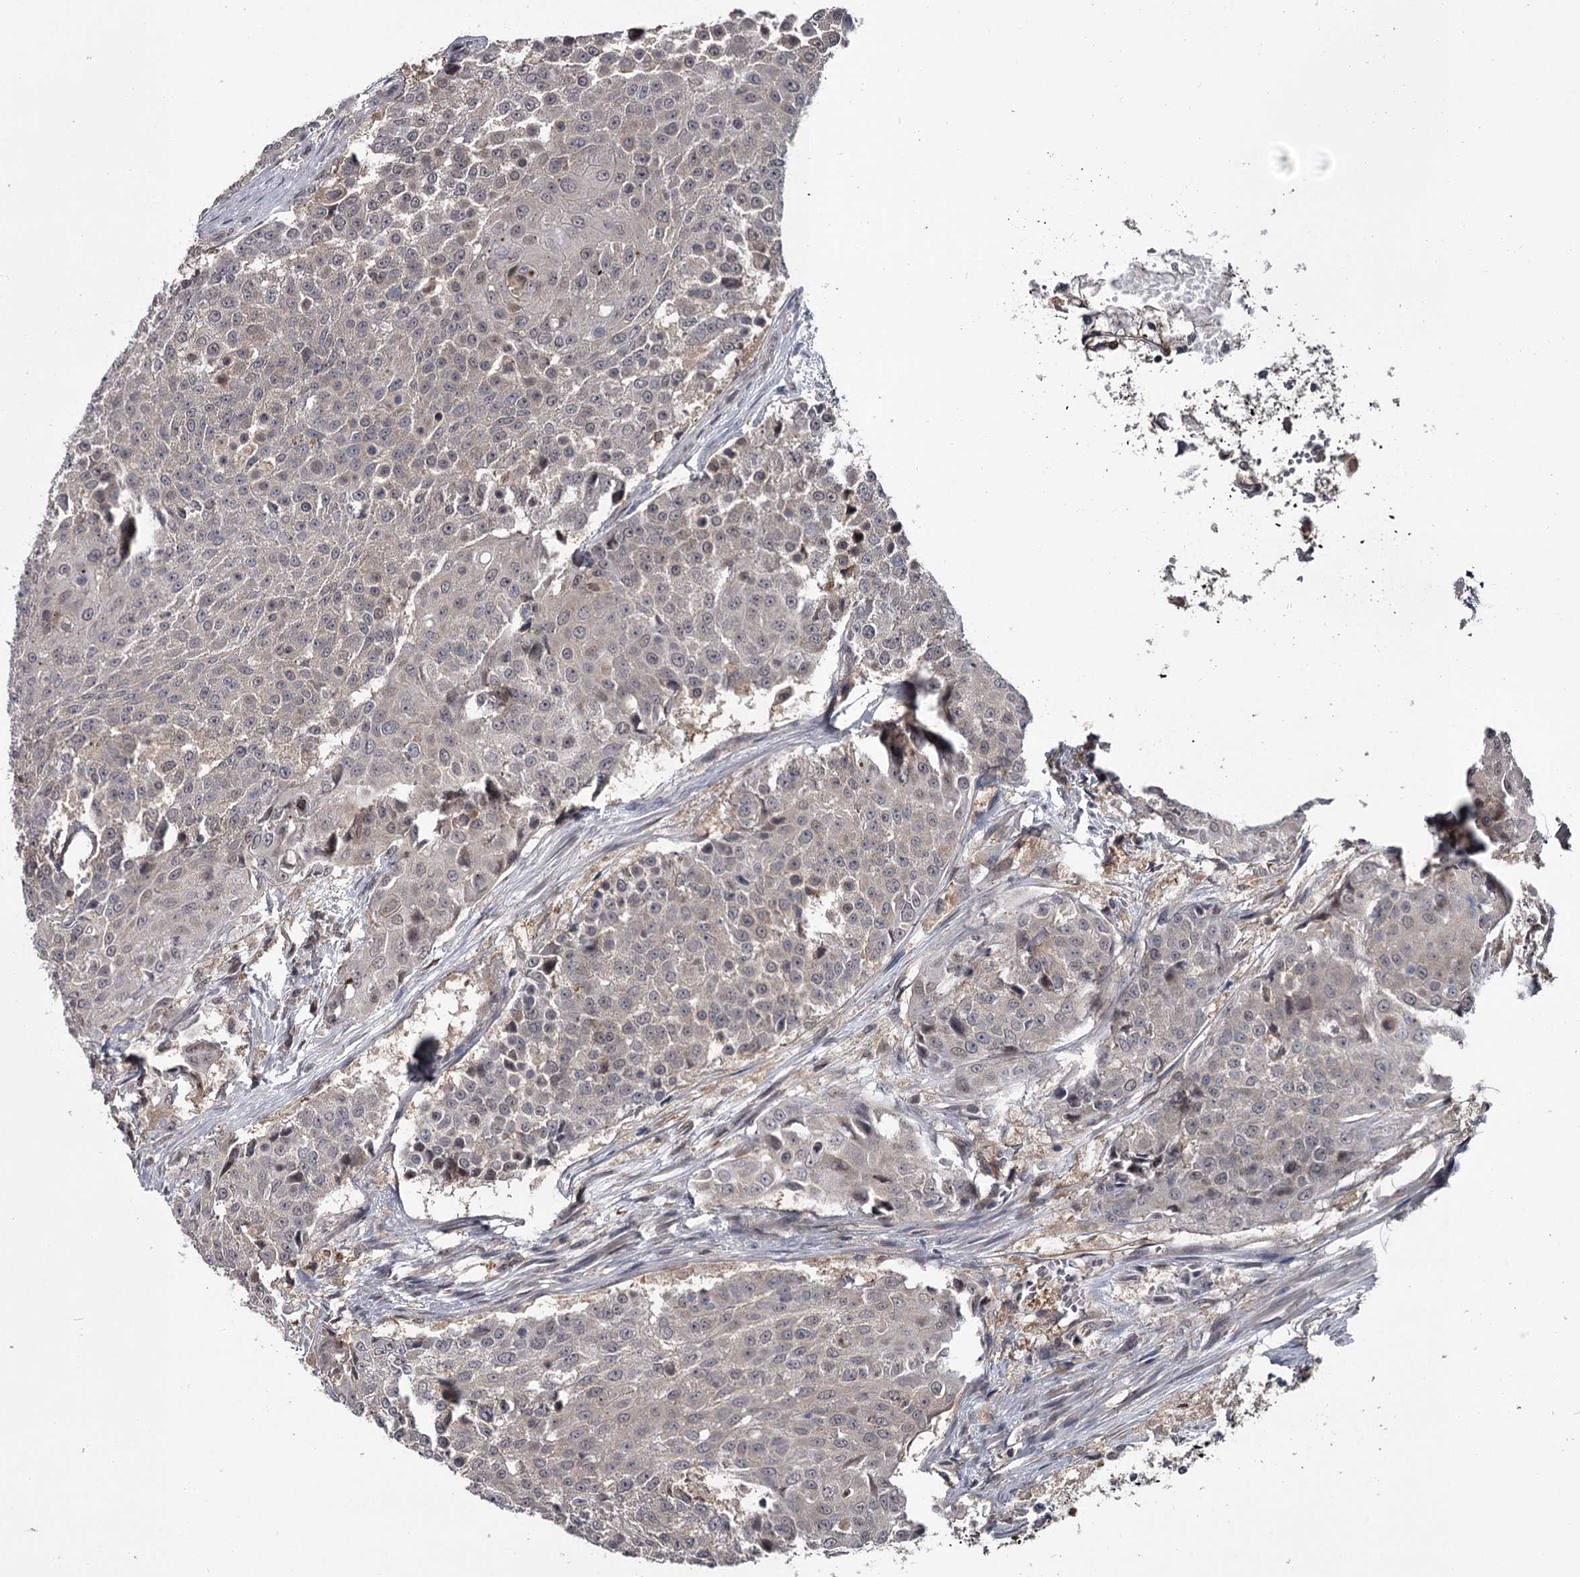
{"staining": {"intensity": "negative", "quantity": "none", "location": "none"}, "tissue": "urothelial cancer", "cell_type": "Tumor cells", "image_type": "cancer", "snomed": [{"axis": "morphology", "description": "Urothelial carcinoma, High grade"}, {"axis": "topography", "description": "Urinary bladder"}], "caption": "Micrograph shows no protein staining in tumor cells of urothelial carcinoma (high-grade) tissue. The staining was performed using DAB (3,3'-diaminobenzidine) to visualize the protein expression in brown, while the nuclei were stained in blue with hematoxylin (Magnification: 20x).", "gene": "DAO", "patient": {"sex": "female", "age": 63}}